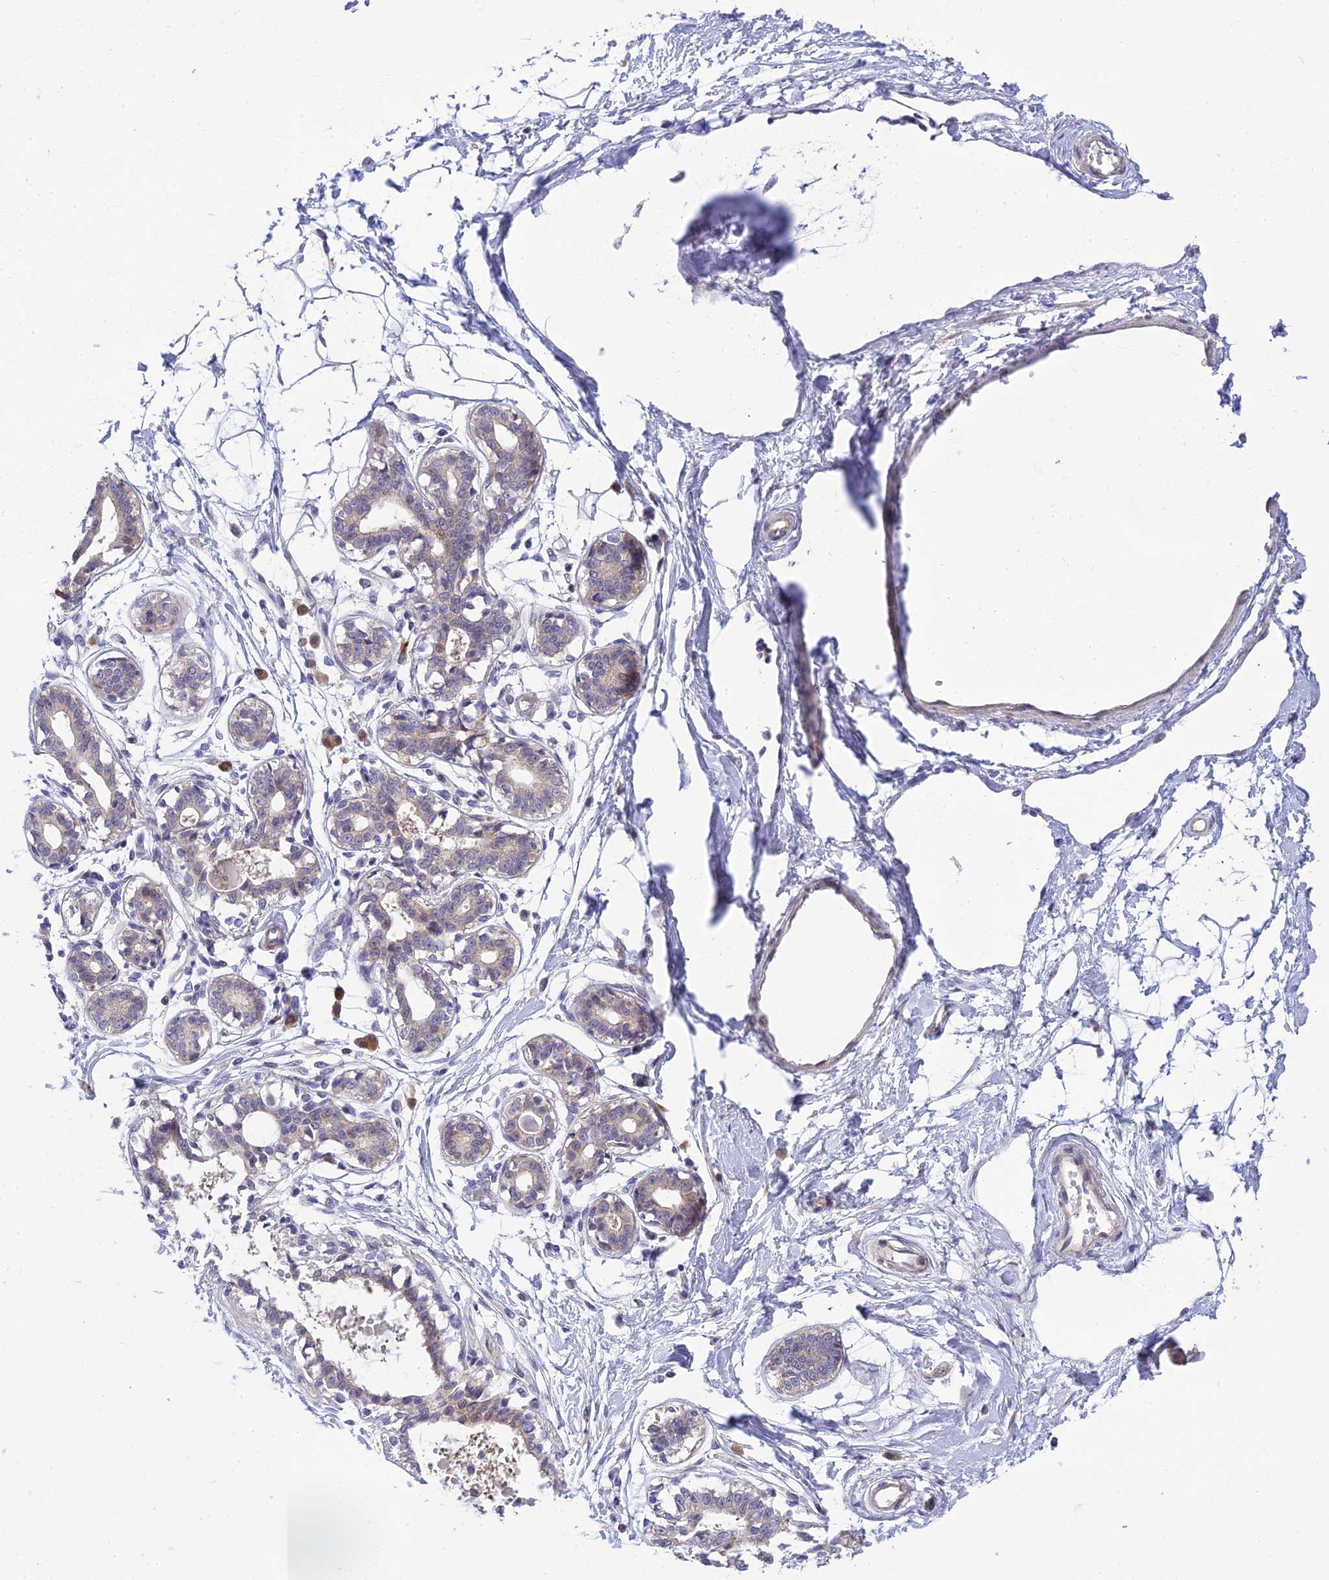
{"staining": {"intensity": "negative", "quantity": "none", "location": "none"}, "tissue": "breast", "cell_type": "Adipocytes", "image_type": "normal", "snomed": [{"axis": "morphology", "description": "Normal tissue, NOS"}, {"axis": "topography", "description": "Breast"}], "caption": "IHC photomicrograph of normal breast stained for a protein (brown), which shows no positivity in adipocytes. (DAB (3,3'-diaminobenzidine) immunohistochemistry (IHC) visualized using brightfield microscopy, high magnification).", "gene": "CLCN7", "patient": {"sex": "female", "age": 45}}